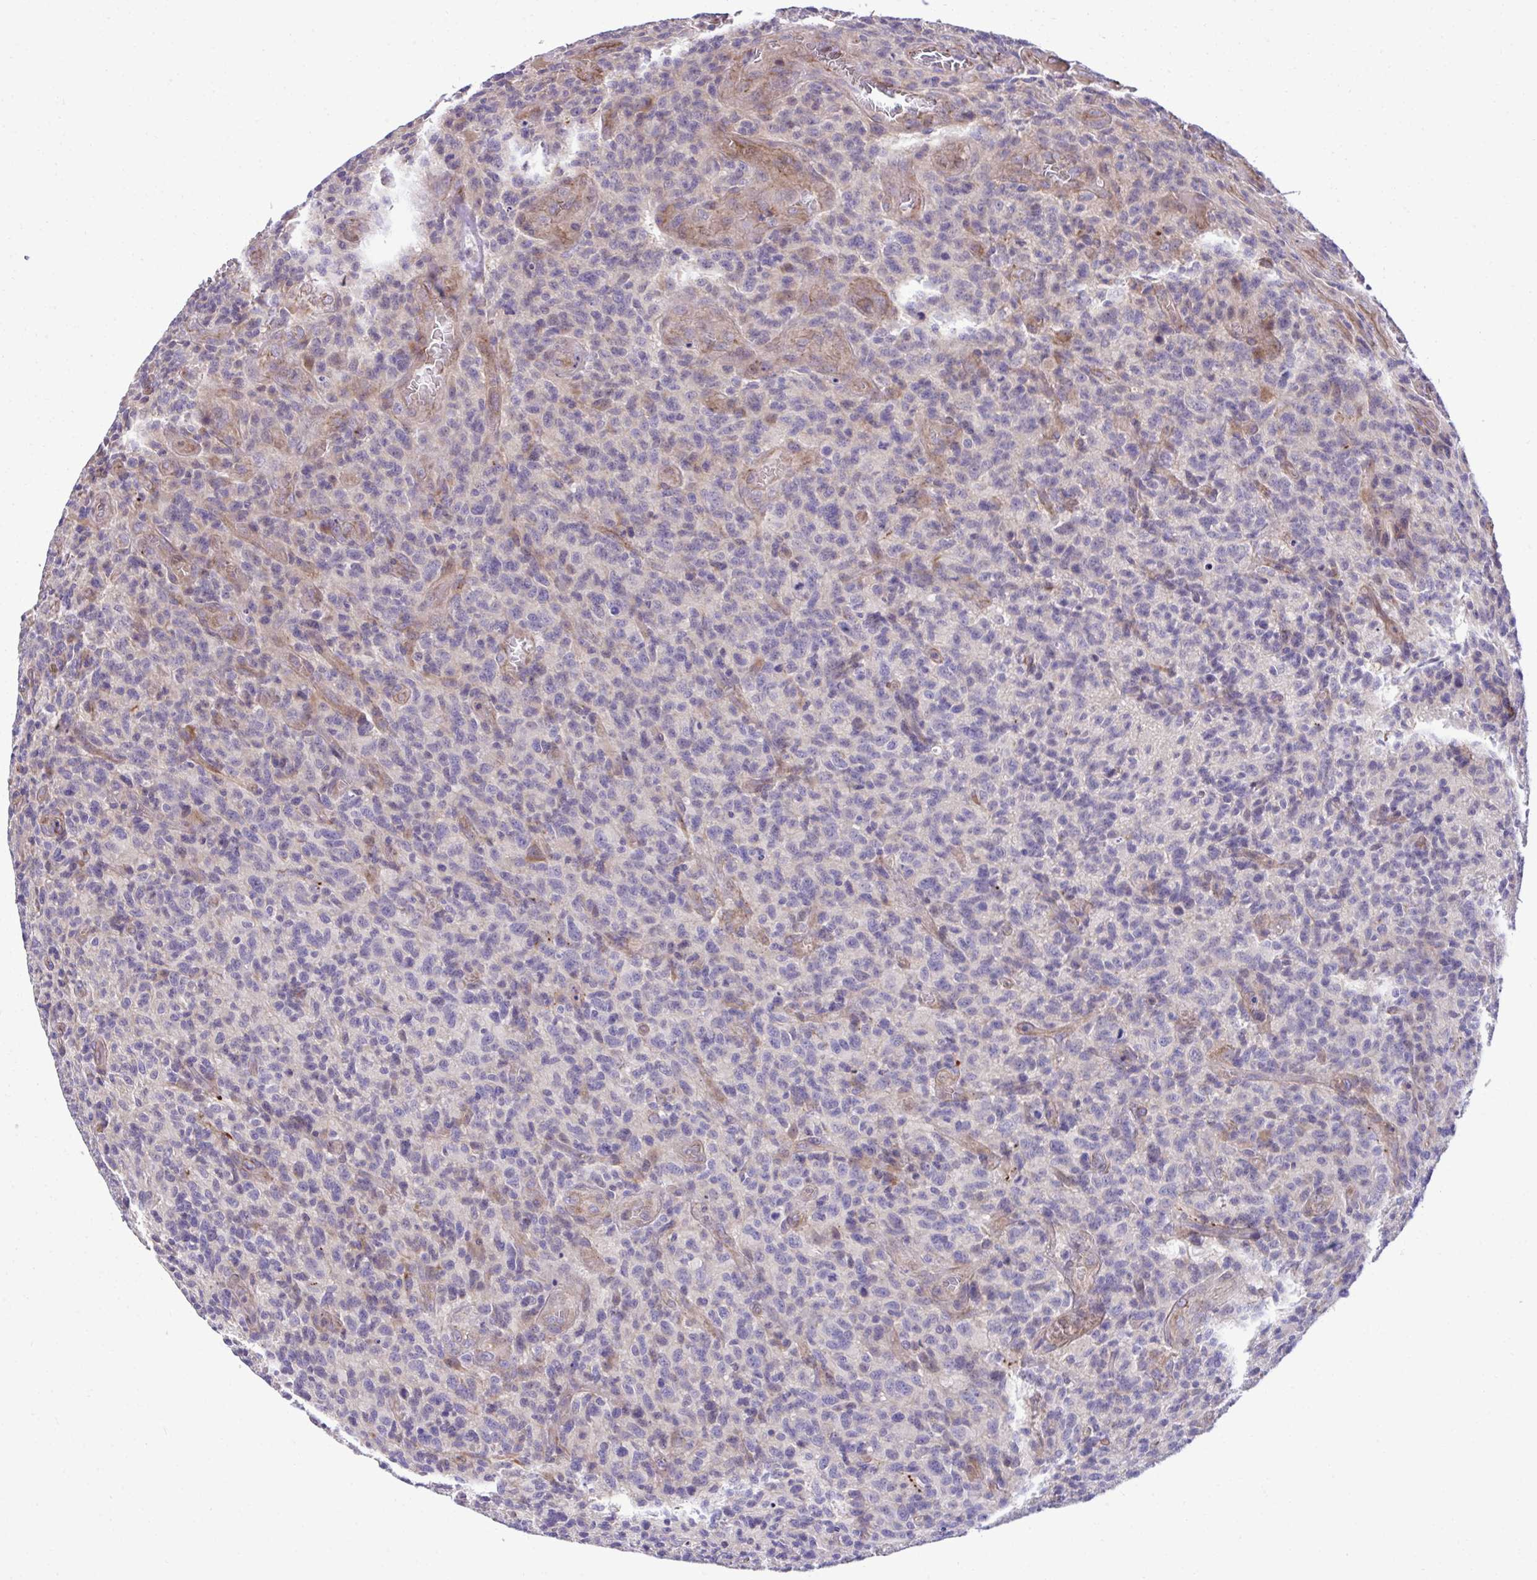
{"staining": {"intensity": "negative", "quantity": "none", "location": "none"}, "tissue": "glioma", "cell_type": "Tumor cells", "image_type": "cancer", "snomed": [{"axis": "morphology", "description": "Glioma, malignant, High grade"}, {"axis": "topography", "description": "Brain"}], "caption": "There is no significant positivity in tumor cells of glioma.", "gene": "TRIM52", "patient": {"sex": "male", "age": 76}}